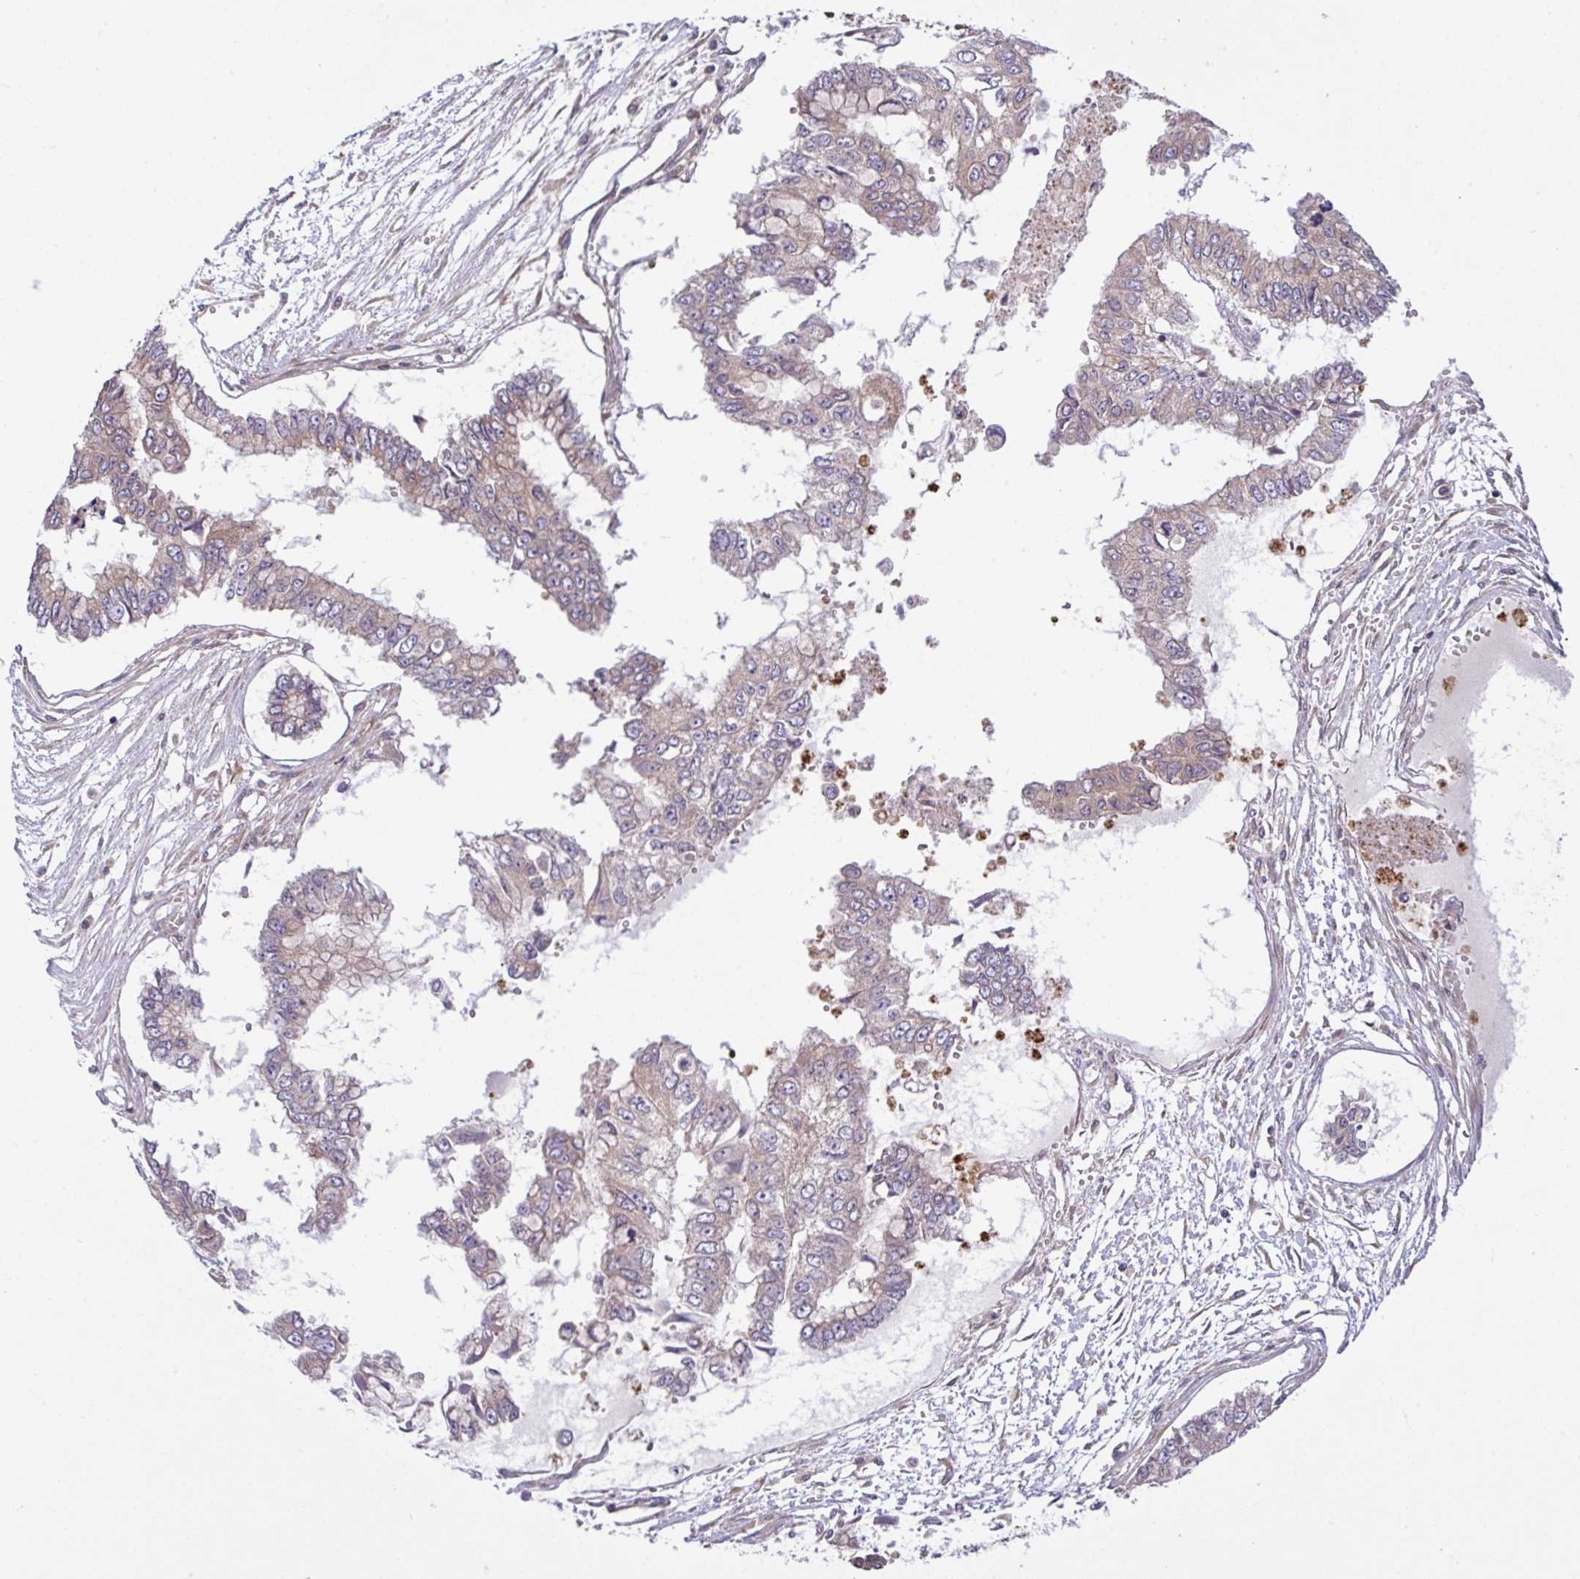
{"staining": {"intensity": "weak", "quantity": "25%-75%", "location": "cytoplasmic/membranous"}, "tissue": "ovarian cancer", "cell_type": "Tumor cells", "image_type": "cancer", "snomed": [{"axis": "morphology", "description": "Cystadenocarcinoma, mucinous, NOS"}, {"axis": "topography", "description": "Ovary"}], "caption": "Human ovarian mucinous cystadenocarcinoma stained with a protein marker exhibits weak staining in tumor cells.", "gene": "UBE4A", "patient": {"sex": "female", "age": 72}}